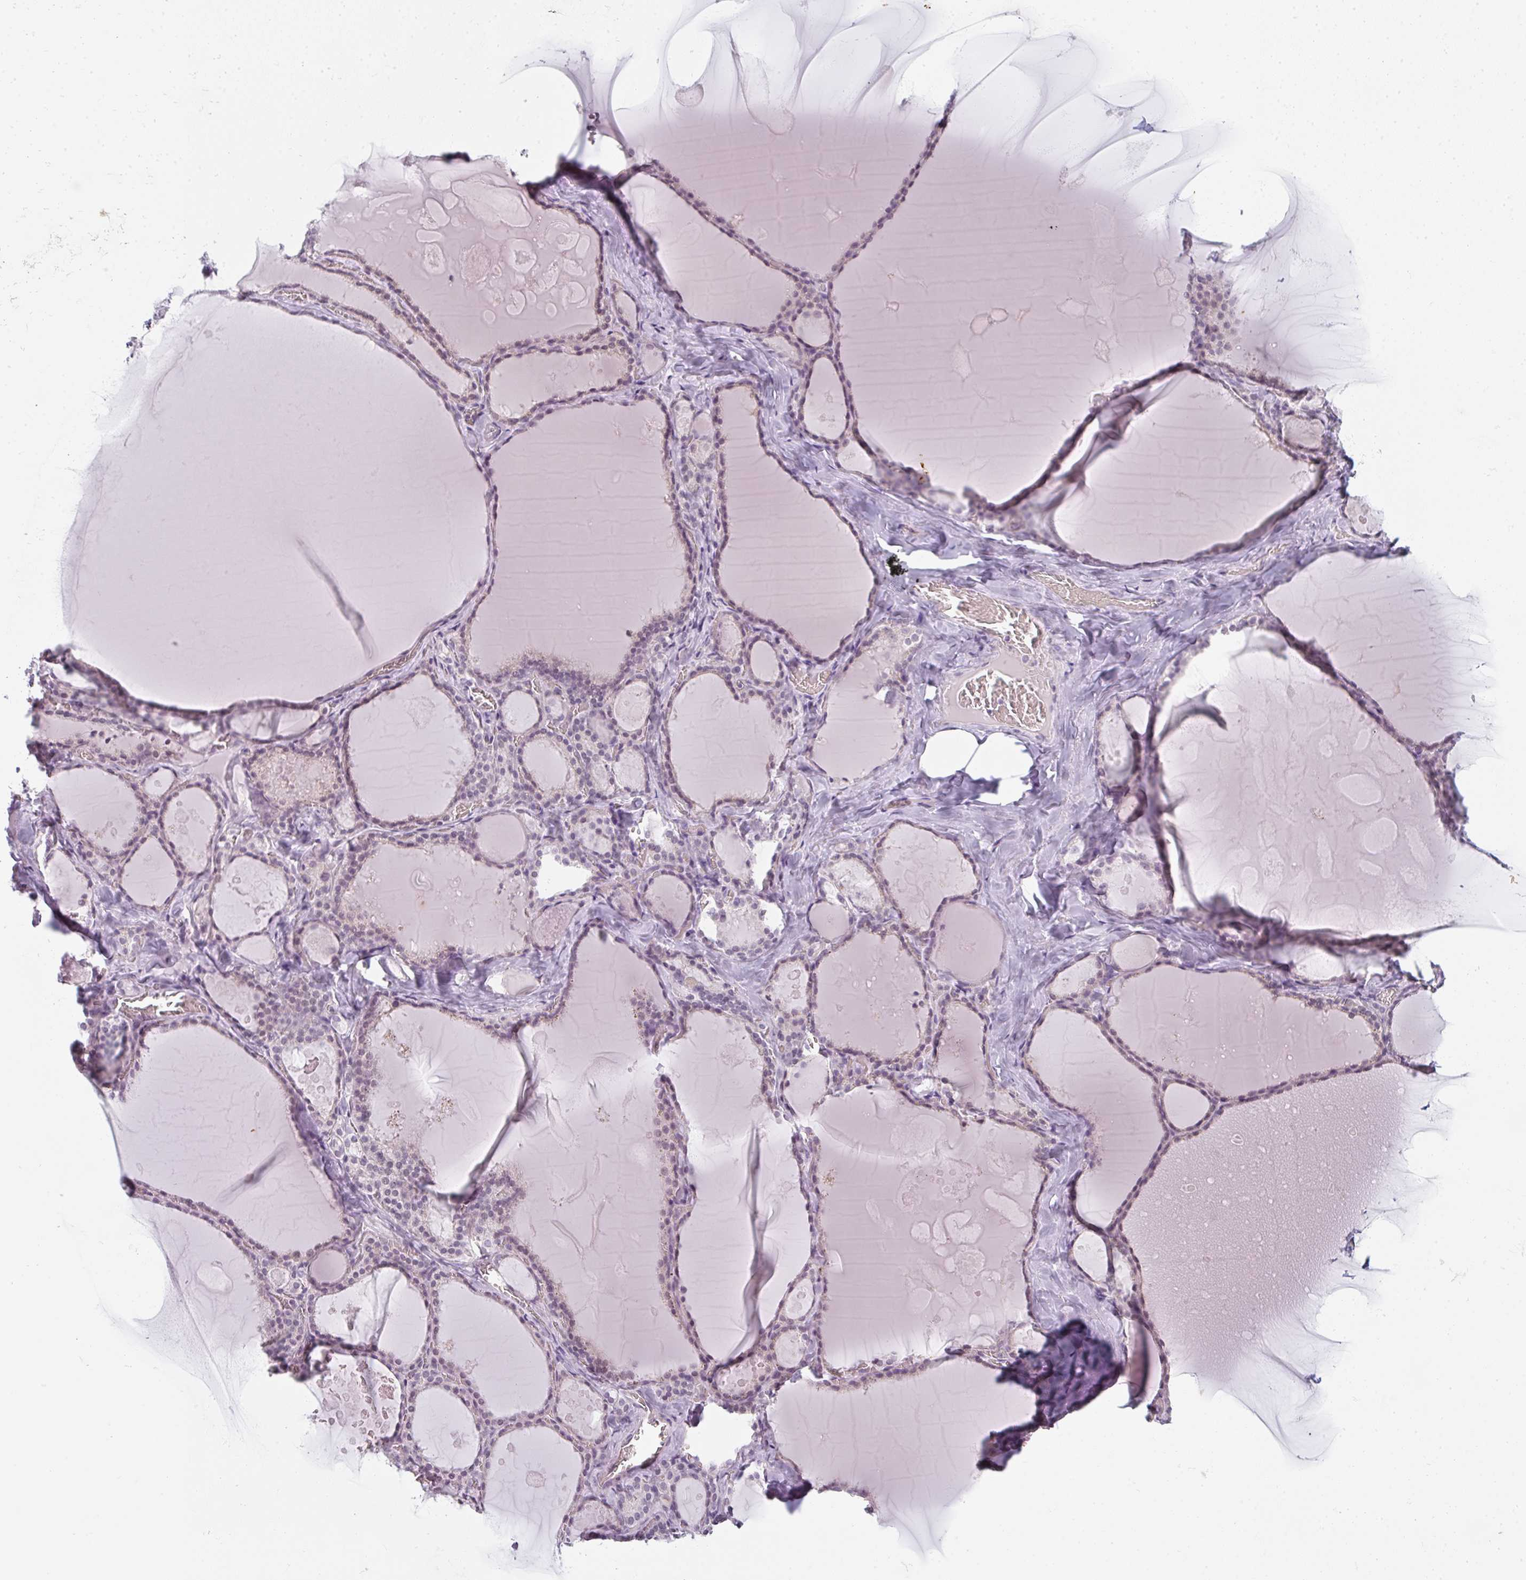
{"staining": {"intensity": "weak", "quantity": "25%-75%", "location": "nuclear"}, "tissue": "thyroid gland", "cell_type": "Glandular cells", "image_type": "normal", "snomed": [{"axis": "morphology", "description": "Normal tissue, NOS"}, {"axis": "topography", "description": "Thyroid gland"}], "caption": "Immunohistochemical staining of normal thyroid gland demonstrates 25%-75% levels of weak nuclear protein staining in approximately 25%-75% of glandular cells. Using DAB (3,3'-diaminobenzidine) (brown) and hematoxylin (blue) stains, captured at high magnification using brightfield microscopy.", "gene": "RBBP6", "patient": {"sex": "male", "age": 56}}